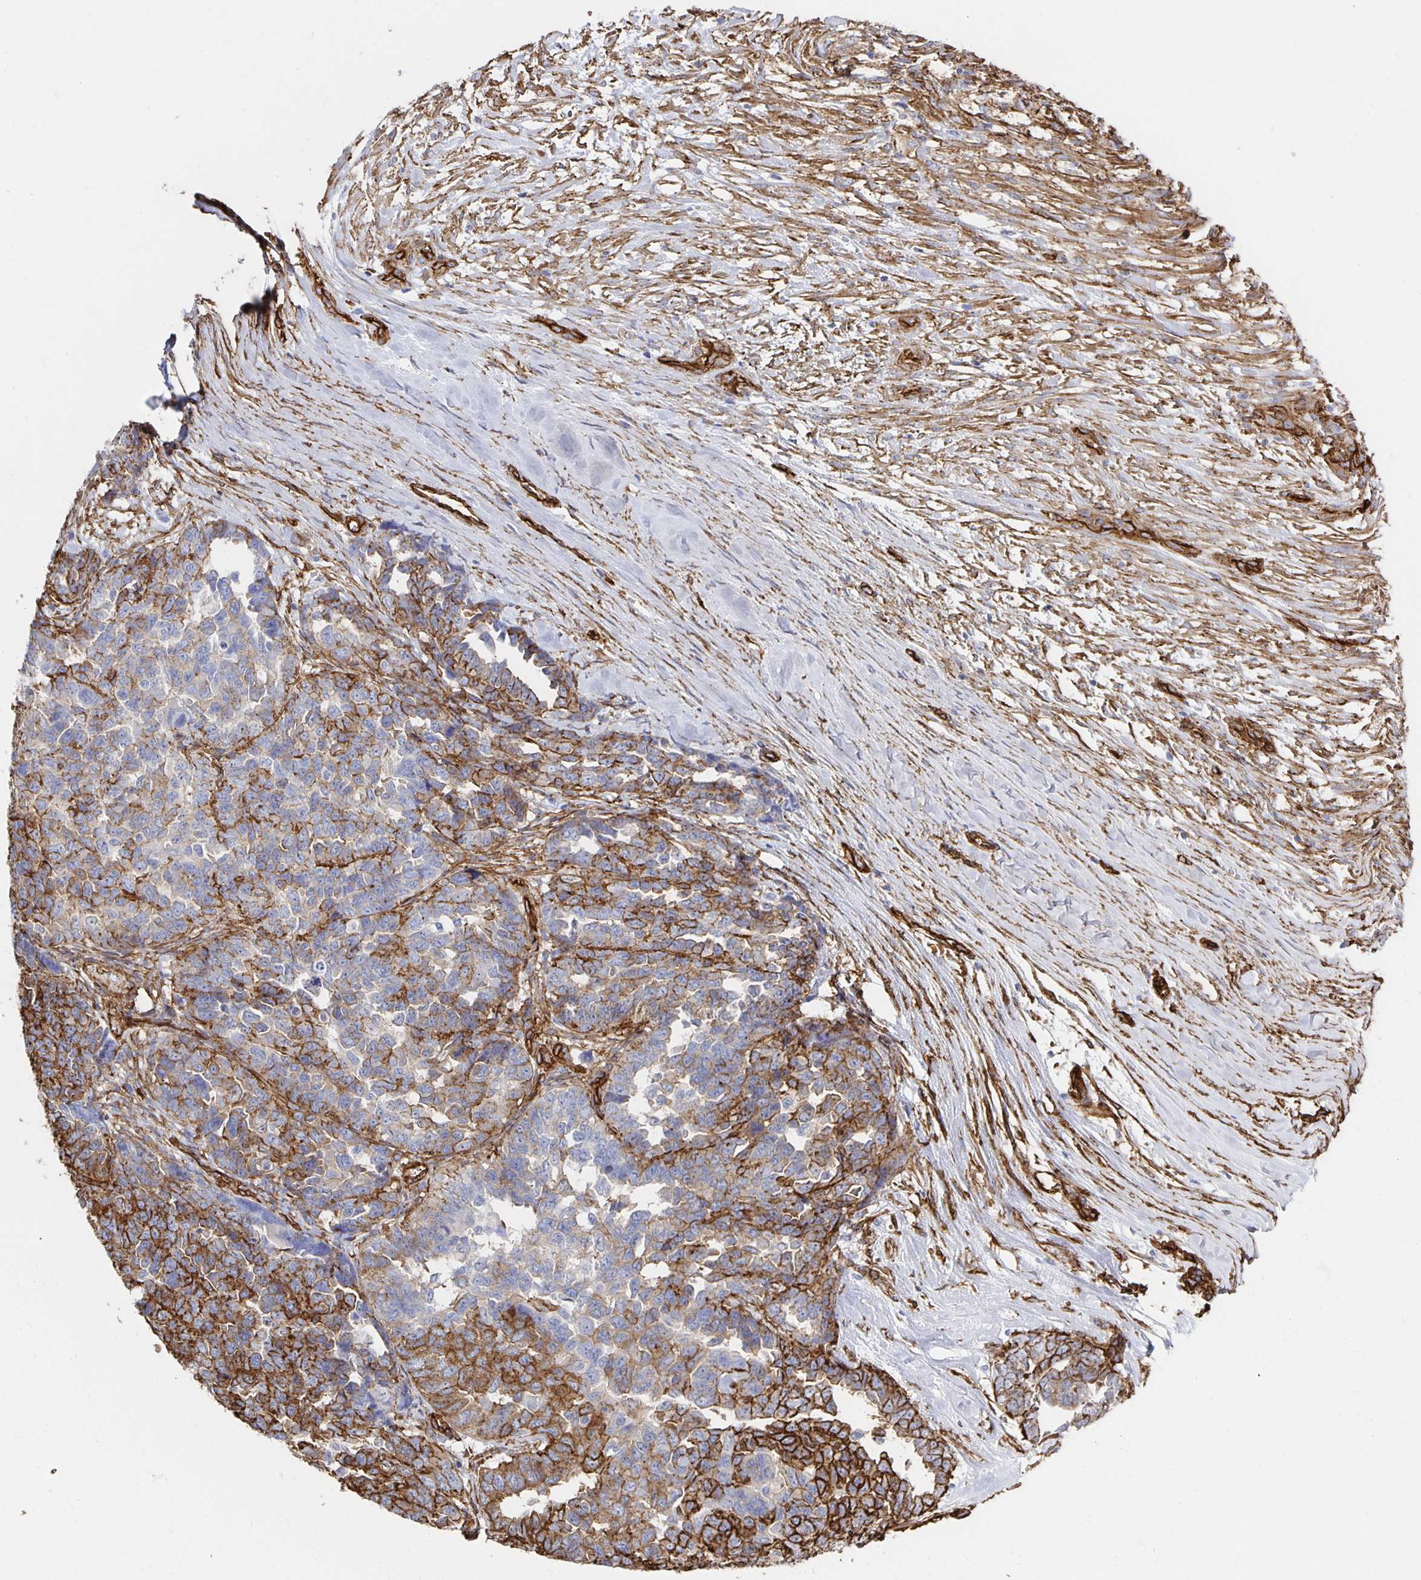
{"staining": {"intensity": "moderate", "quantity": "25%-75%", "location": "cytoplasmic/membranous"}, "tissue": "ovarian cancer", "cell_type": "Tumor cells", "image_type": "cancer", "snomed": [{"axis": "morphology", "description": "Cystadenocarcinoma, serous, NOS"}, {"axis": "topography", "description": "Ovary"}], "caption": "Immunohistochemical staining of ovarian cancer demonstrates medium levels of moderate cytoplasmic/membranous protein expression in approximately 25%-75% of tumor cells.", "gene": "VIPR2", "patient": {"sex": "female", "age": 69}}